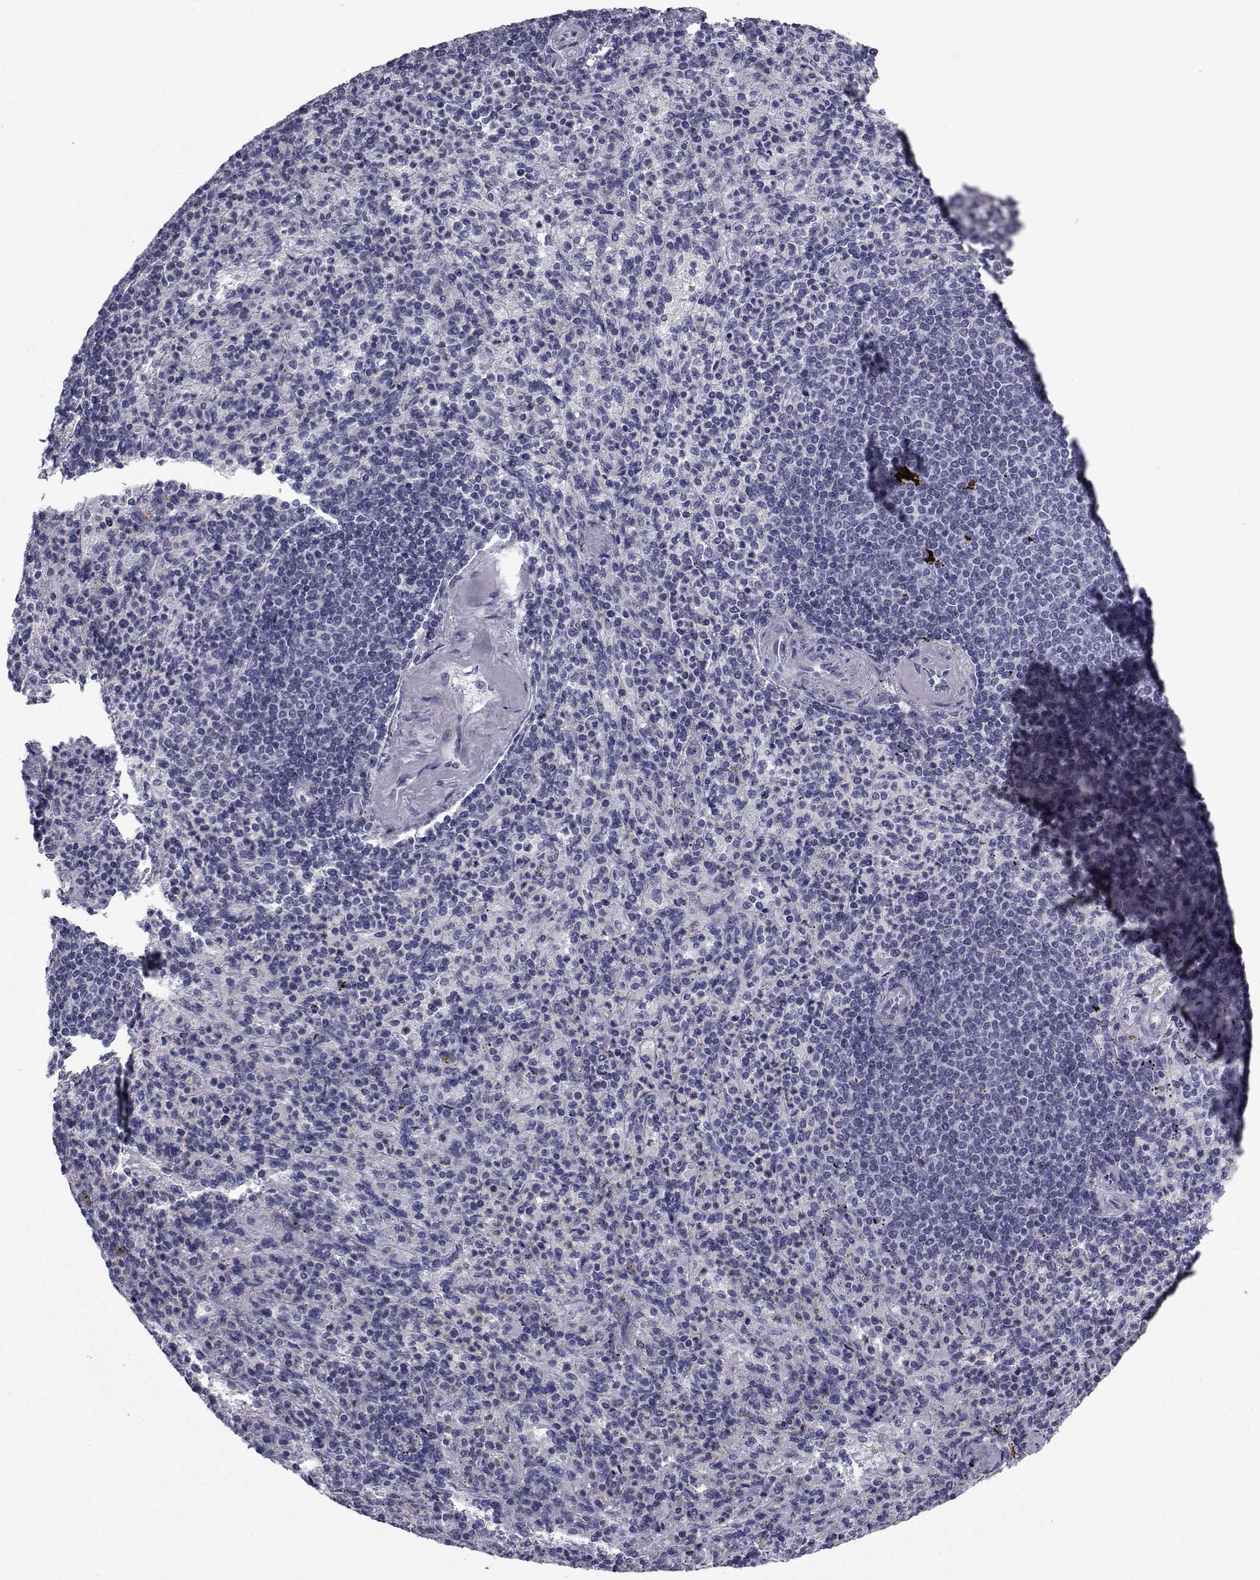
{"staining": {"intensity": "negative", "quantity": "none", "location": "none"}, "tissue": "spleen", "cell_type": "Cells in red pulp", "image_type": "normal", "snomed": [{"axis": "morphology", "description": "Normal tissue, NOS"}, {"axis": "topography", "description": "Spleen"}], "caption": "Benign spleen was stained to show a protein in brown. There is no significant positivity in cells in red pulp. The staining is performed using DAB (3,3'-diaminobenzidine) brown chromogen with nuclei counter-stained in using hematoxylin.", "gene": "CHRNA1", "patient": {"sex": "female", "age": 74}}